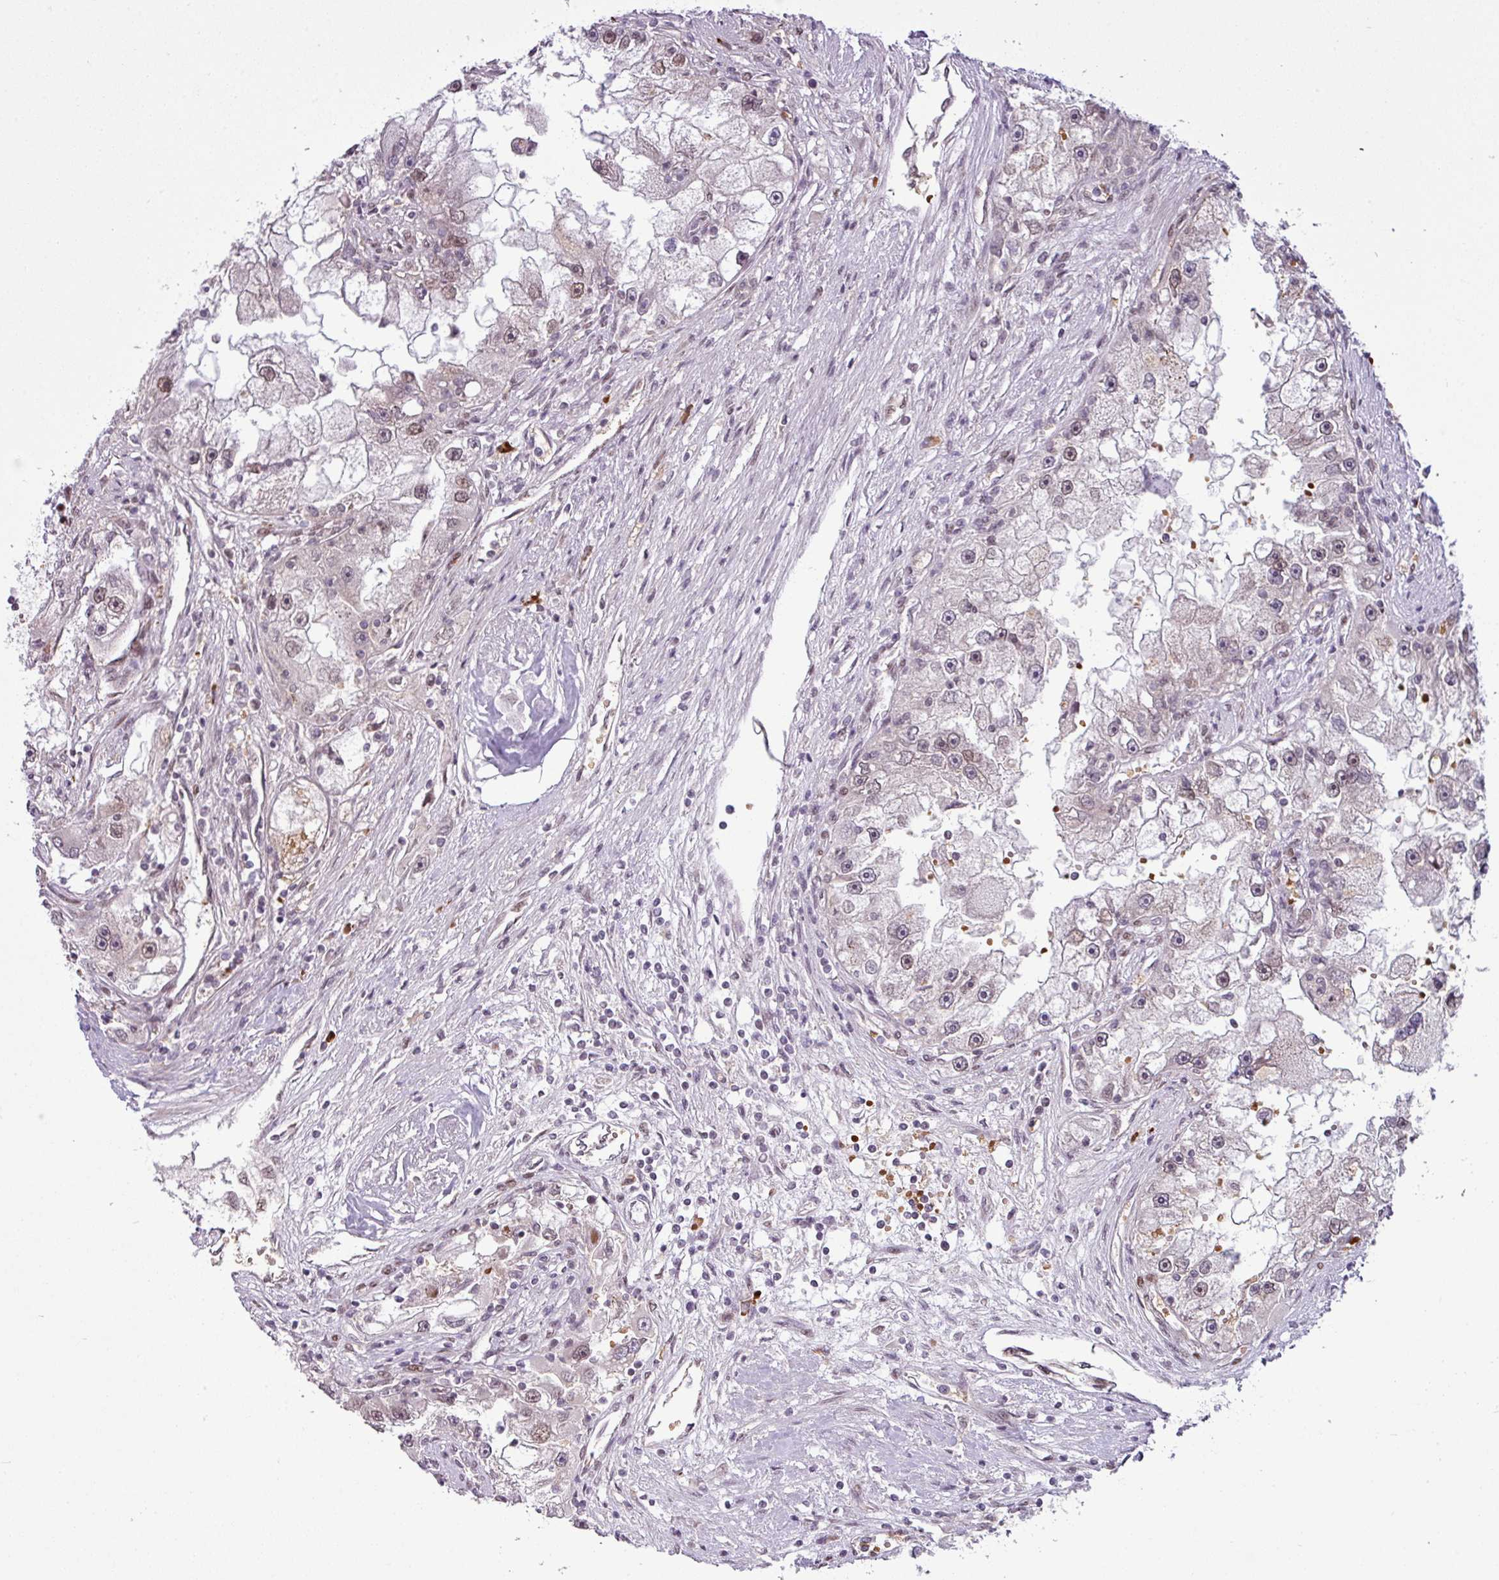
{"staining": {"intensity": "weak", "quantity": ">75%", "location": "nuclear"}, "tissue": "renal cancer", "cell_type": "Tumor cells", "image_type": "cancer", "snomed": [{"axis": "morphology", "description": "Adenocarcinoma, NOS"}, {"axis": "topography", "description": "Kidney"}], "caption": "Weak nuclear expression is seen in about >75% of tumor cells in renal cancer (adenocarcinoma). (brown staining indicates protein expression, while blue staining denotes nuclei).", "gene": "PRDM5", "patient": {"sex": "male", "age": 63}}